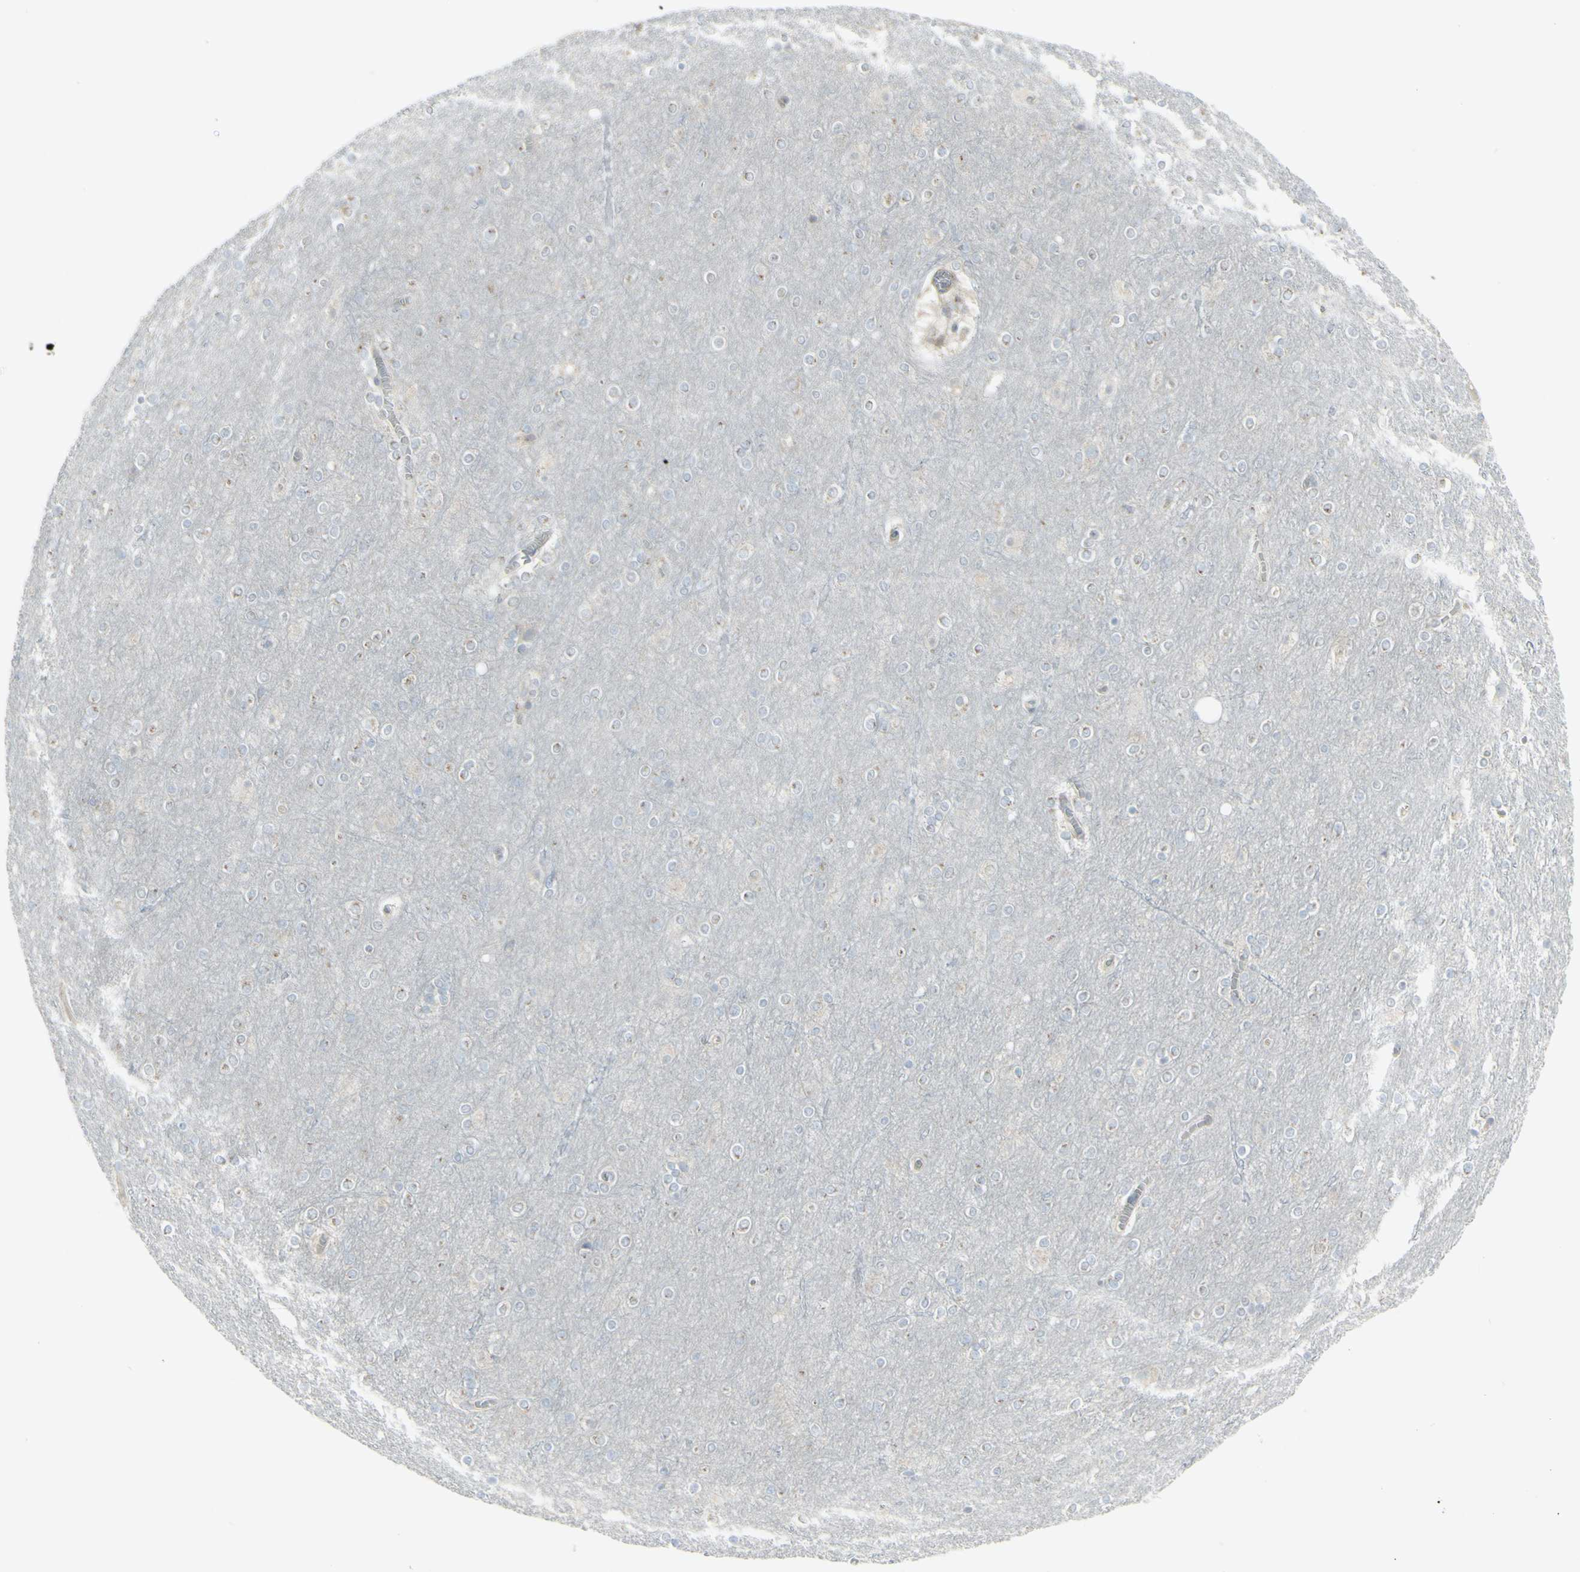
{"staining": {"intensity": "weak", "quantity": "25%-75%", "location": "cytoplasmic/membranous"}, "tissue": "cerebral cortex", "cell_type": "Endothelial cells", "image_type": "normal", "snomed": [{"axis": "morphology", "description": "Normal tissue, NOS"}, {"axis": "topography", "description": "Cerebral cortex"}], "caption": "A brown stain labels weak cytoplasmic/membranous positivity of a protein in endothelial cells of normal cerebral cortex. The staining is performed using DAB (3,3'-diaminobenzidine) brown chromogen to label protein expression. The nuclei are counter-stained blue using hematoxylin.", "gene": "GALNT6", "patient": {"sex": "female", "age": 54}}